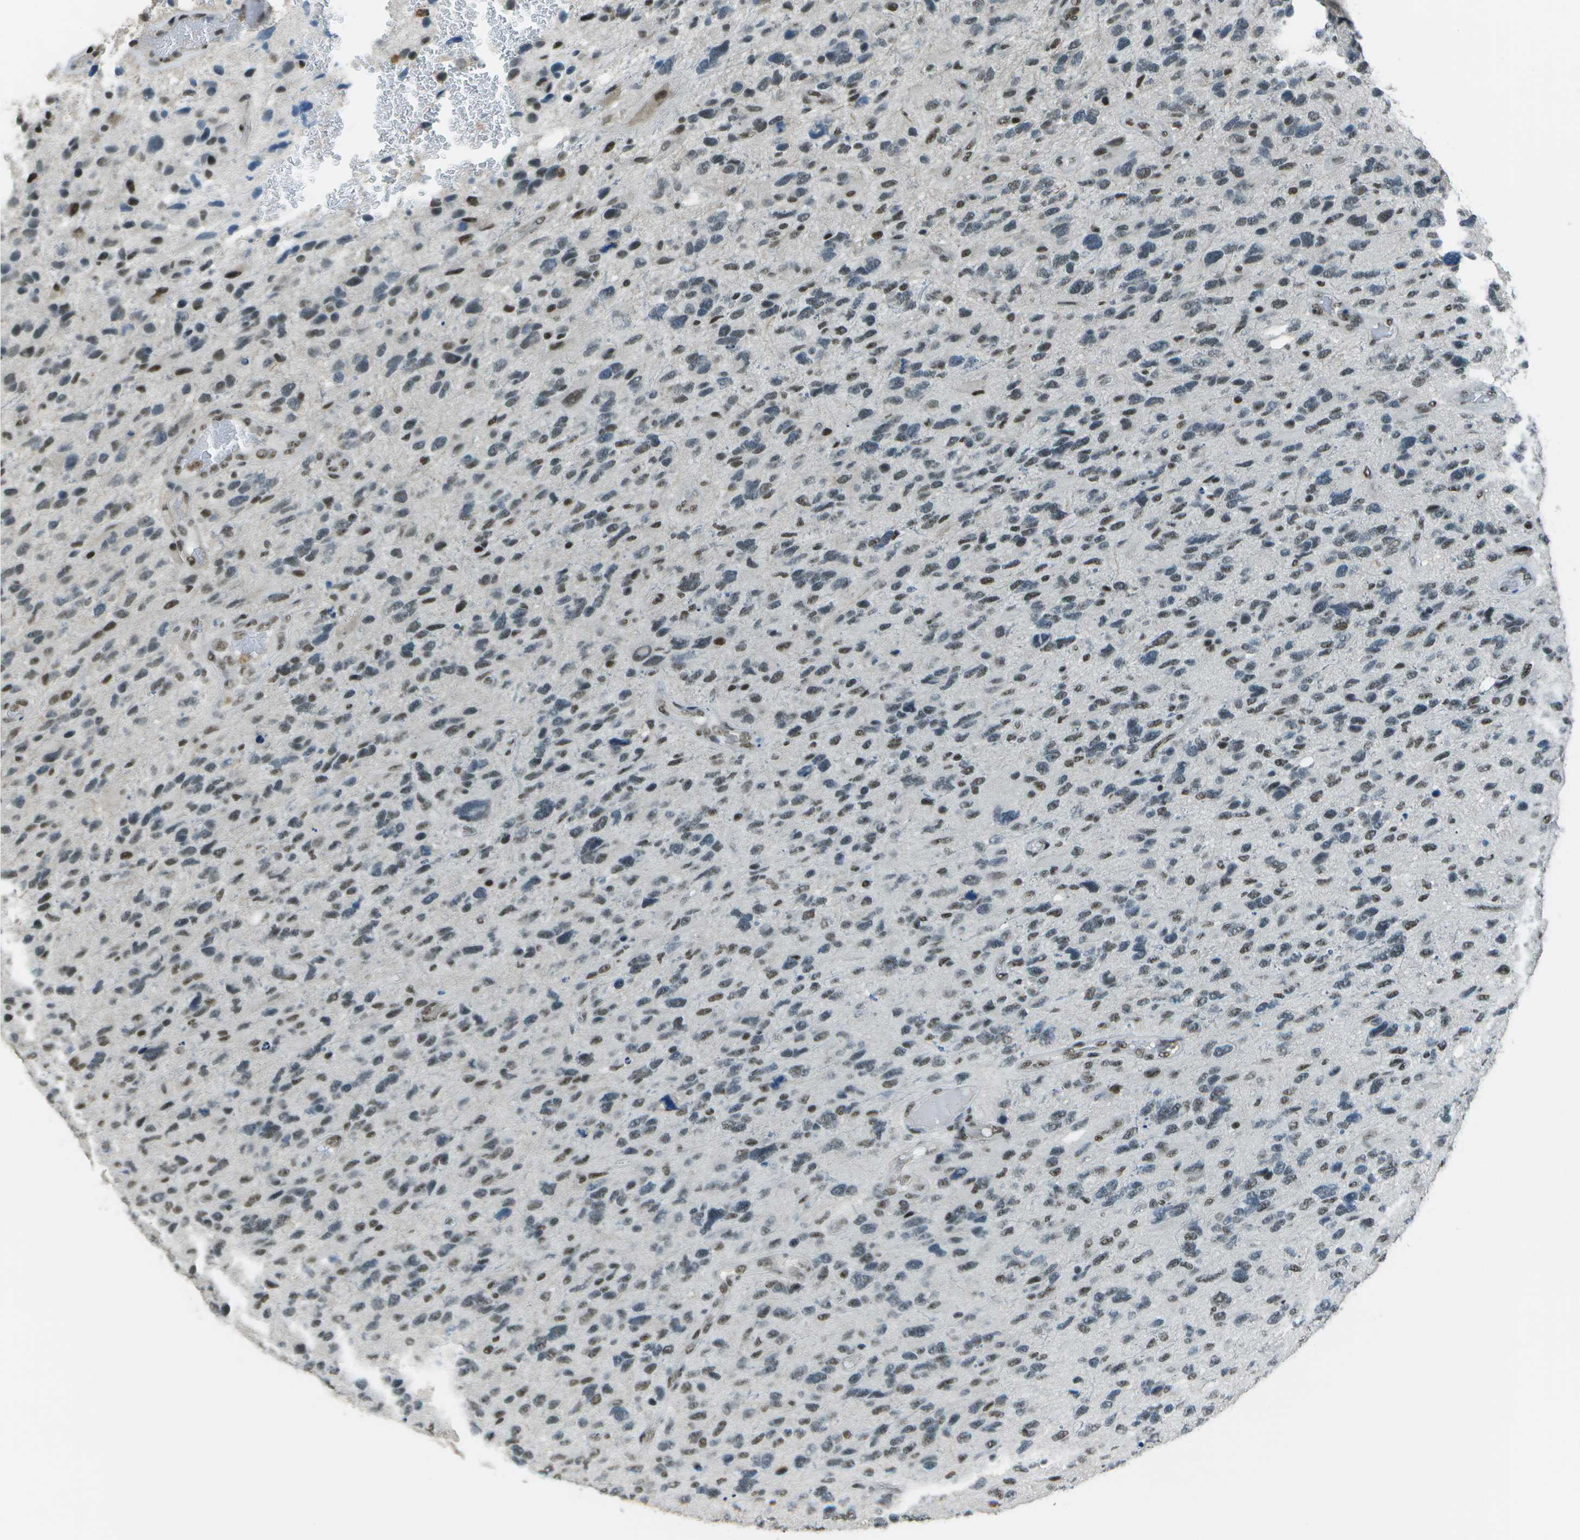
{"staining": {"intensity": "weak", "quantity": "25%-75%", "location": "nuclear"}, "tissue": "glioma", "cell_type": "Tumor cells", "image_type": "cancer", "snomed": [{"axis": "morphology", "description": "Glioma, malignant, High grade"}, {"axis": "topography", "description": "Brain"}], "caption": "Tumor cells demonstrate low levels of weak nuclear staining in approximately 25%-75% of cells in human glioma. (DAB (3,3'-diaminobenzidine) IHC, brown staining for protein, blue staining for nuclei).", "gene": "DEPDC1", "patient": {"sex": "female", "age": 58}}